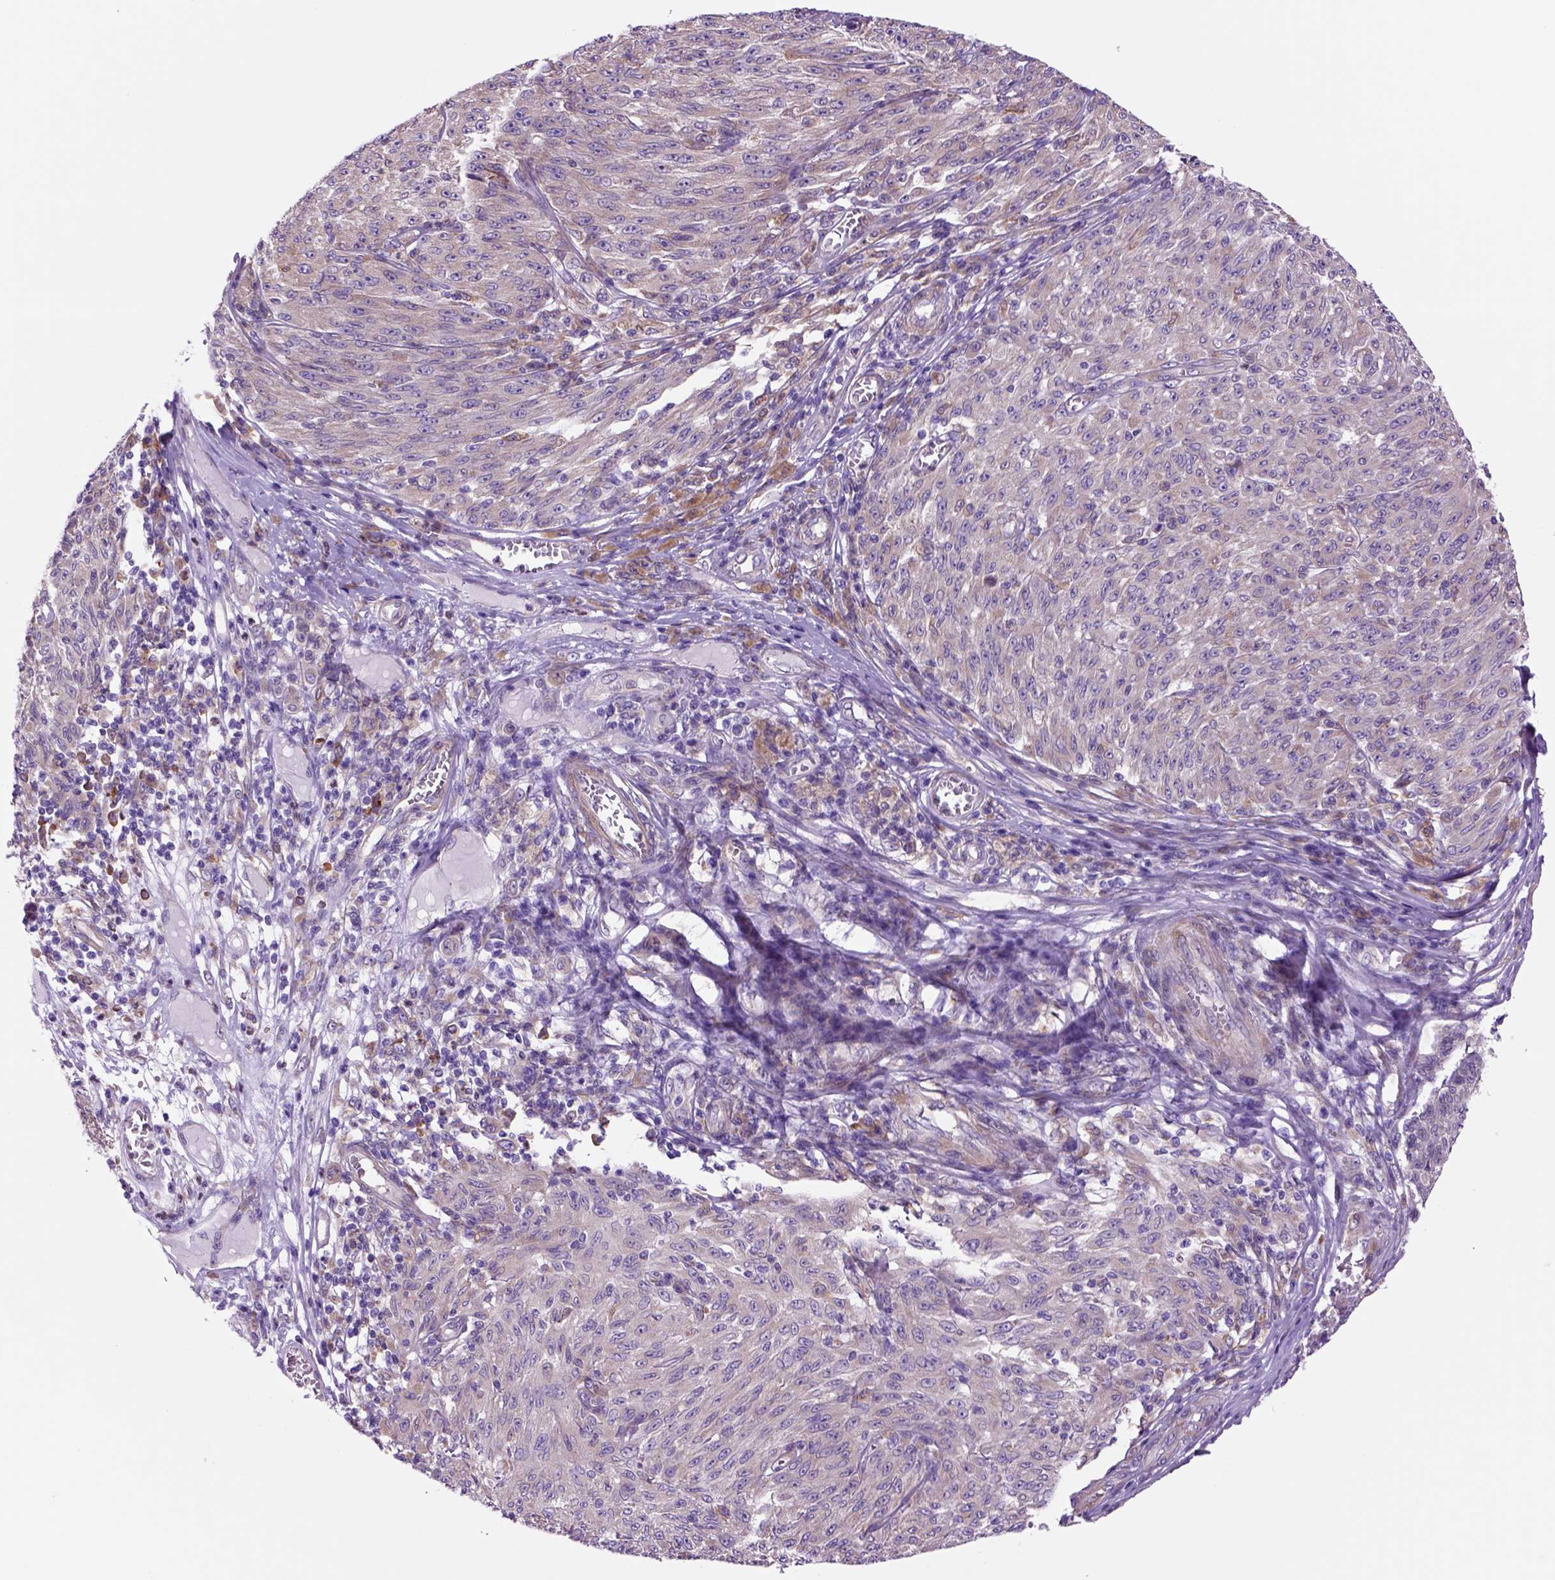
{"staining": {"intensity": "weak", "quantity": "25%-75%", "location": "cytoplasmic/membranous"}, "tissue": "melanoma", "cell_type": "Tumor cells", "image_type": "cancer", "snomed": [{"axis": "morphology", "description": "Malignant melanoma, NOS"}, {"axis": "topography", "description": "Skin"}], "caption": "About 25%-75% of tumor cells in human malignant melanoma reveal weak cytoplasmic/membranous protein staining as visualized by brown immunohistochemical staining.", "gene": "PIAS3", "patient": {"sex": "male", "age": 85}}